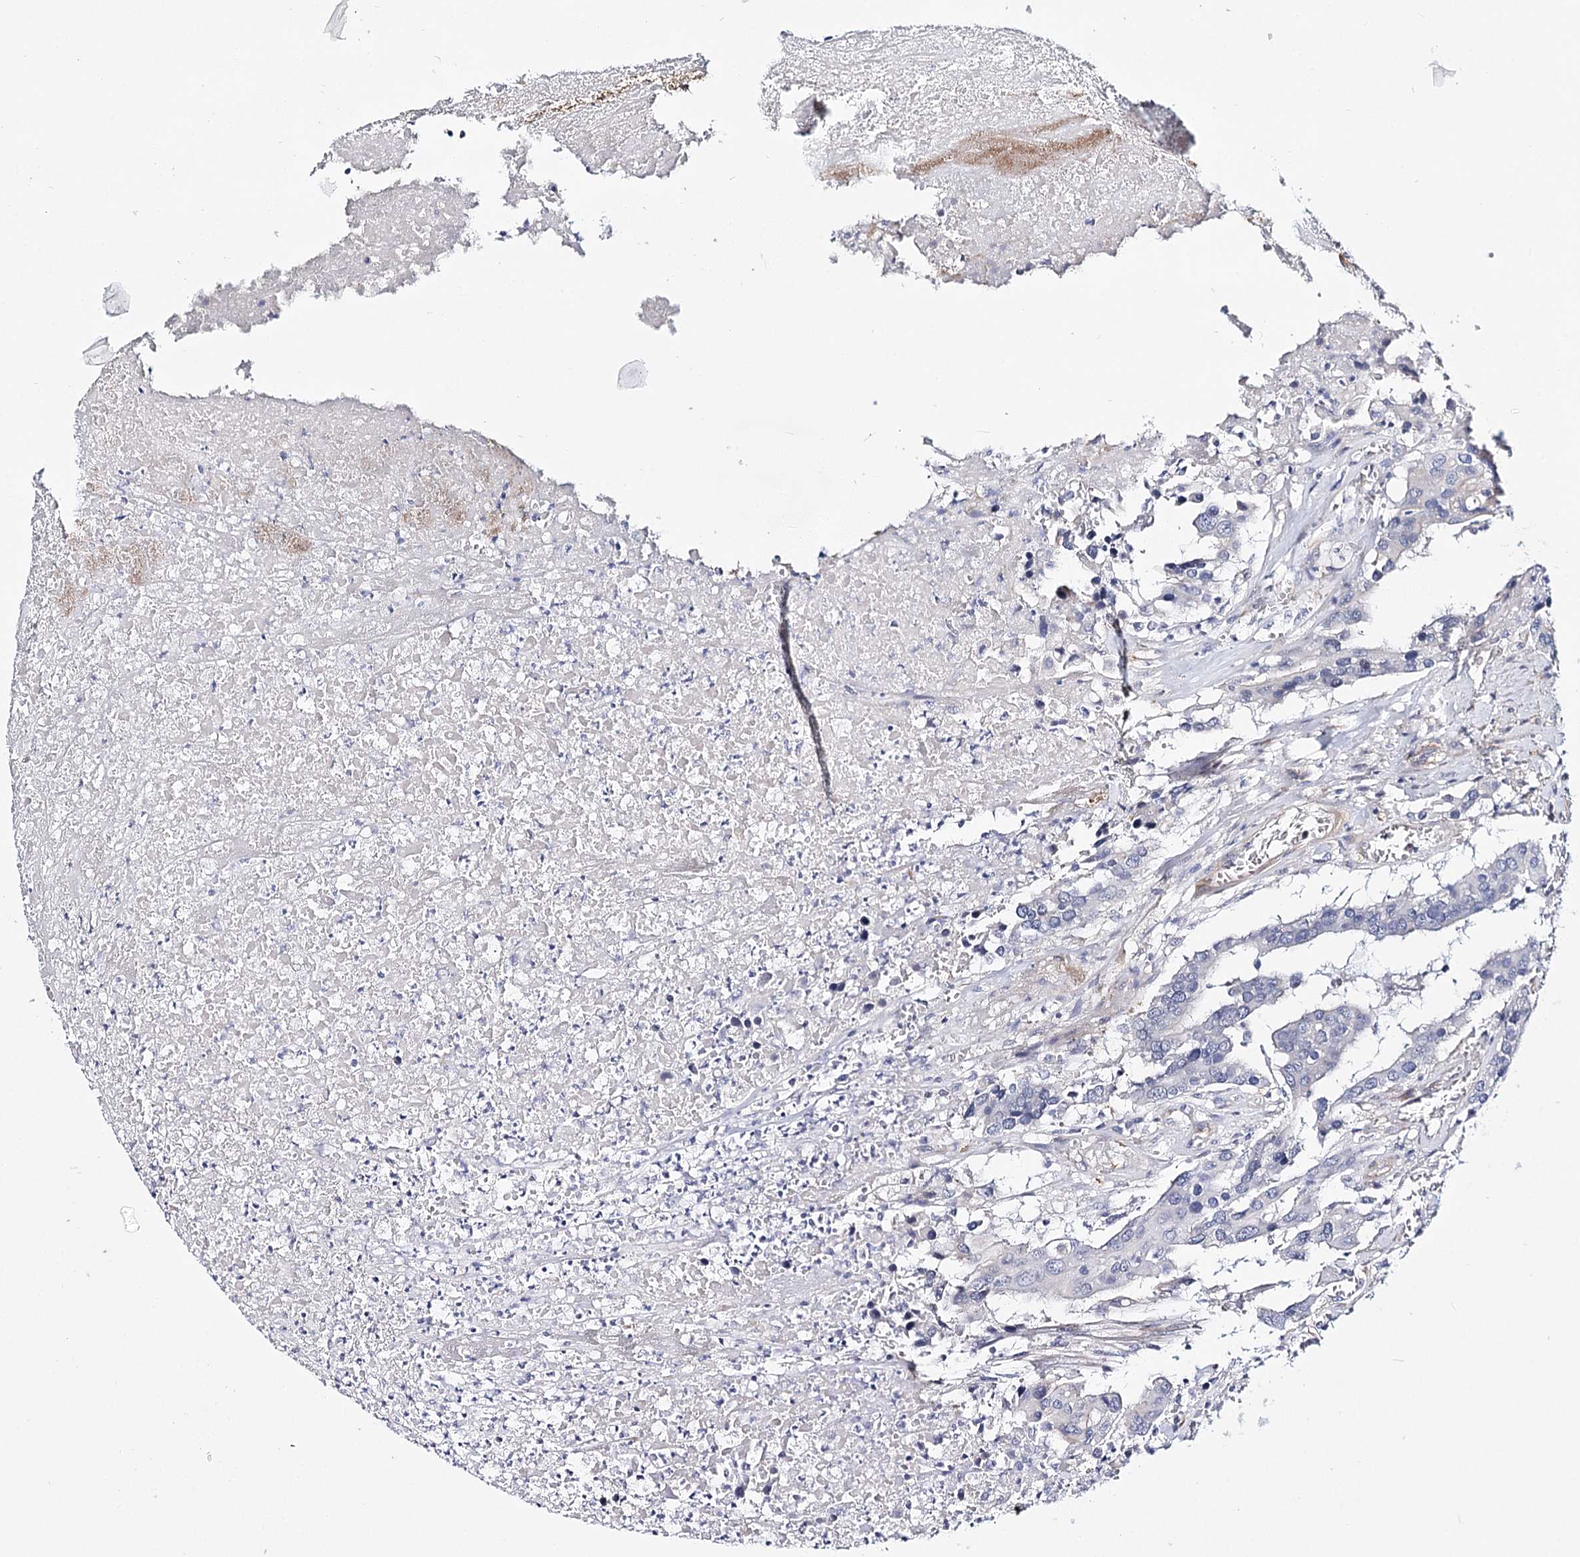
{"staining": {"intensity": "negative", "quantity": "none", "location": "none"}, "tissue": "colorectal cancer", "cell_type": "Tumor cells", "image_type": "cancer", "snomed": [{"axis": "morphology", "description": "Adenocarcinoma, NOS"}, {"axis": "topography", "description": "Colon"}], "caption": "Colorectal cancer (adenocarcinoma) was stained to show a protein in brown. There is no significant expression in tumor cells.", "gene": "TEX12", "patient": {"sex": "male", "age": 77}}